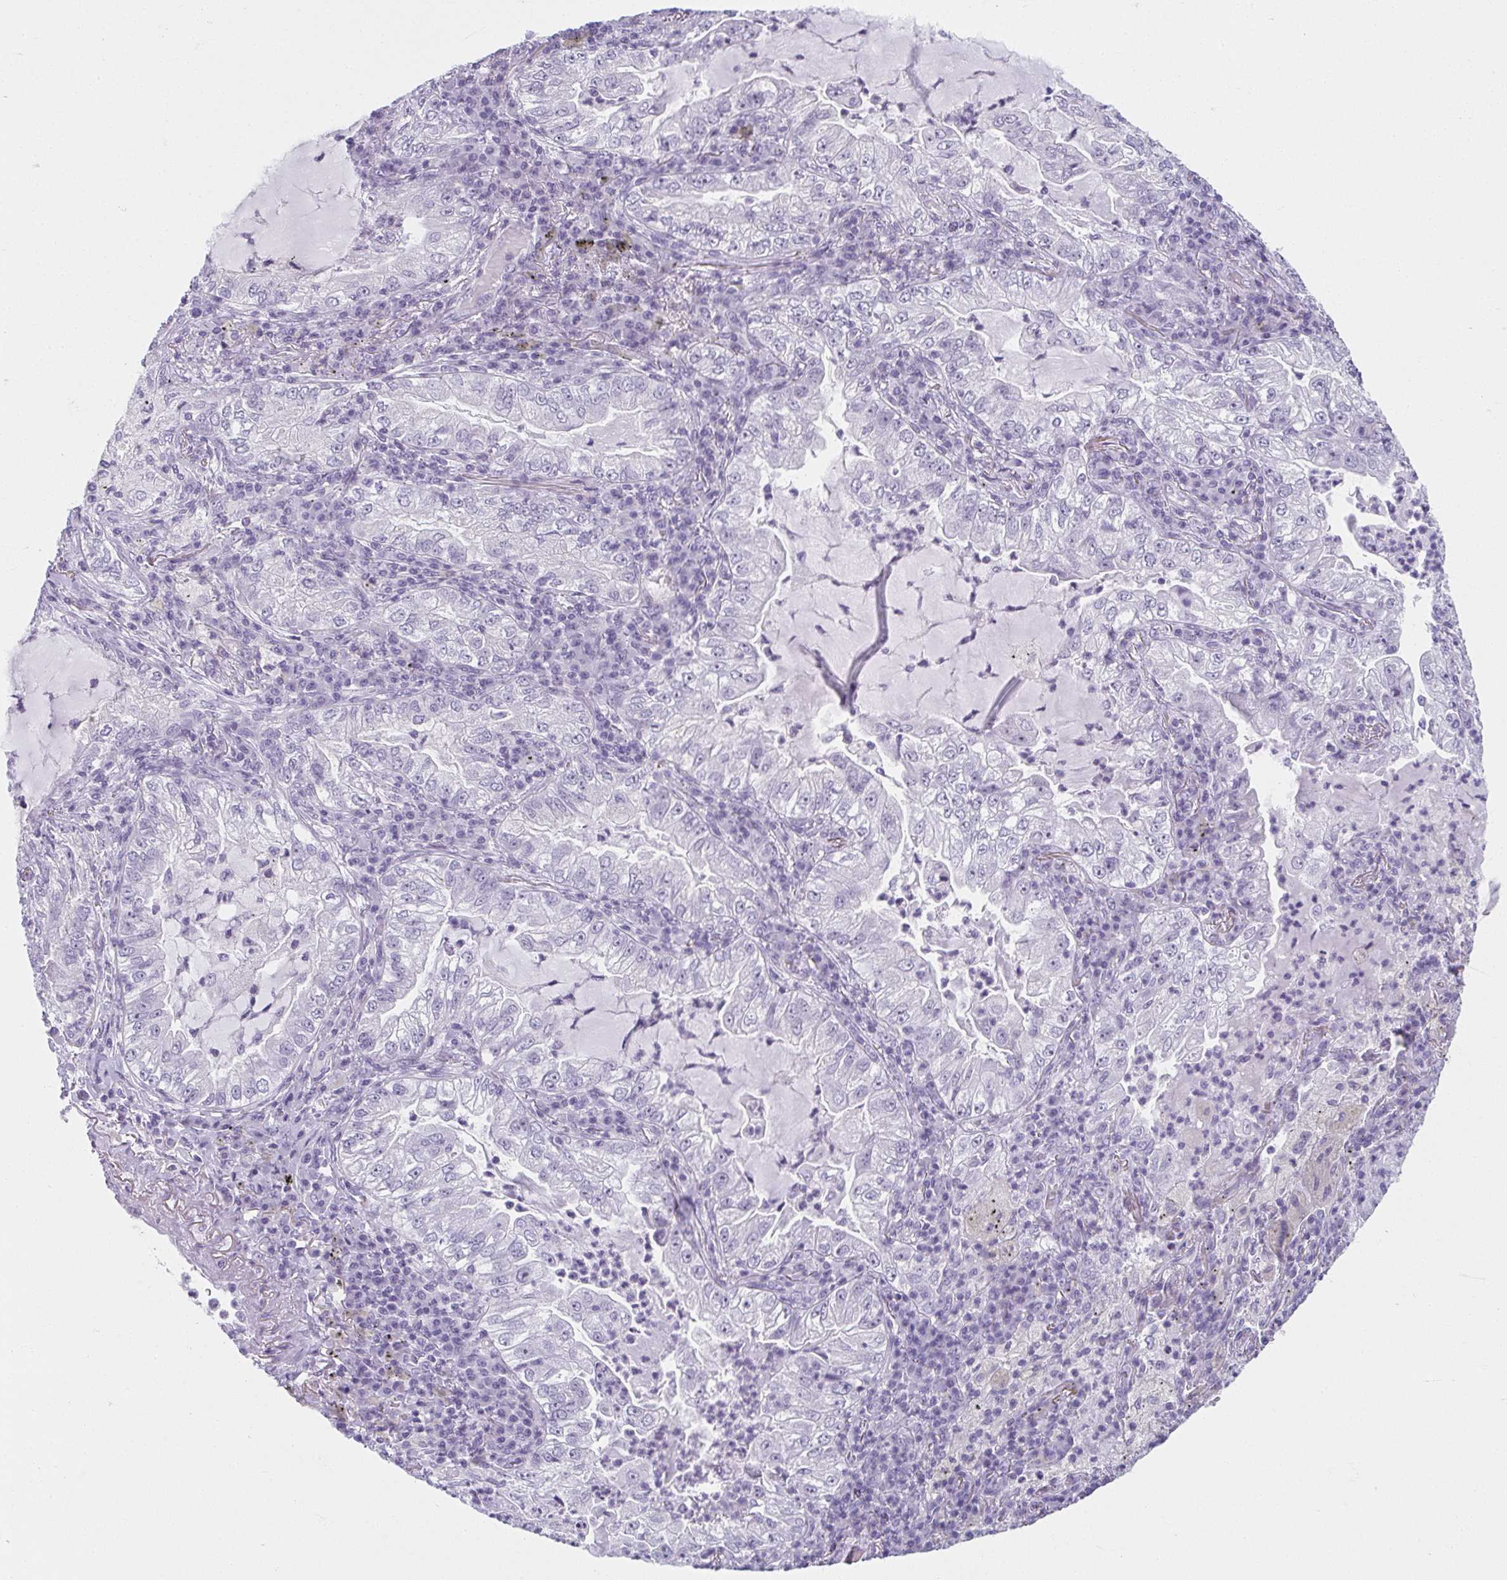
{"staining": {"intensity": "negative", "quantity": "none", "location": "none"}, "tissue": "lung cancer", "cell_type": "Tumor cells", "image_type": "cancer", "snomed": [{"axis": "morphology", "description": "Adenocarcinoma, NOS"}, {"axis": "topography", "description": "Lung"}], "caption": "Immunohistochemistry (IHC) of lung cancer displays no expression in tumor cells.", "gene": "MOBP", "patient": {"sex": "female", "age": 73}}